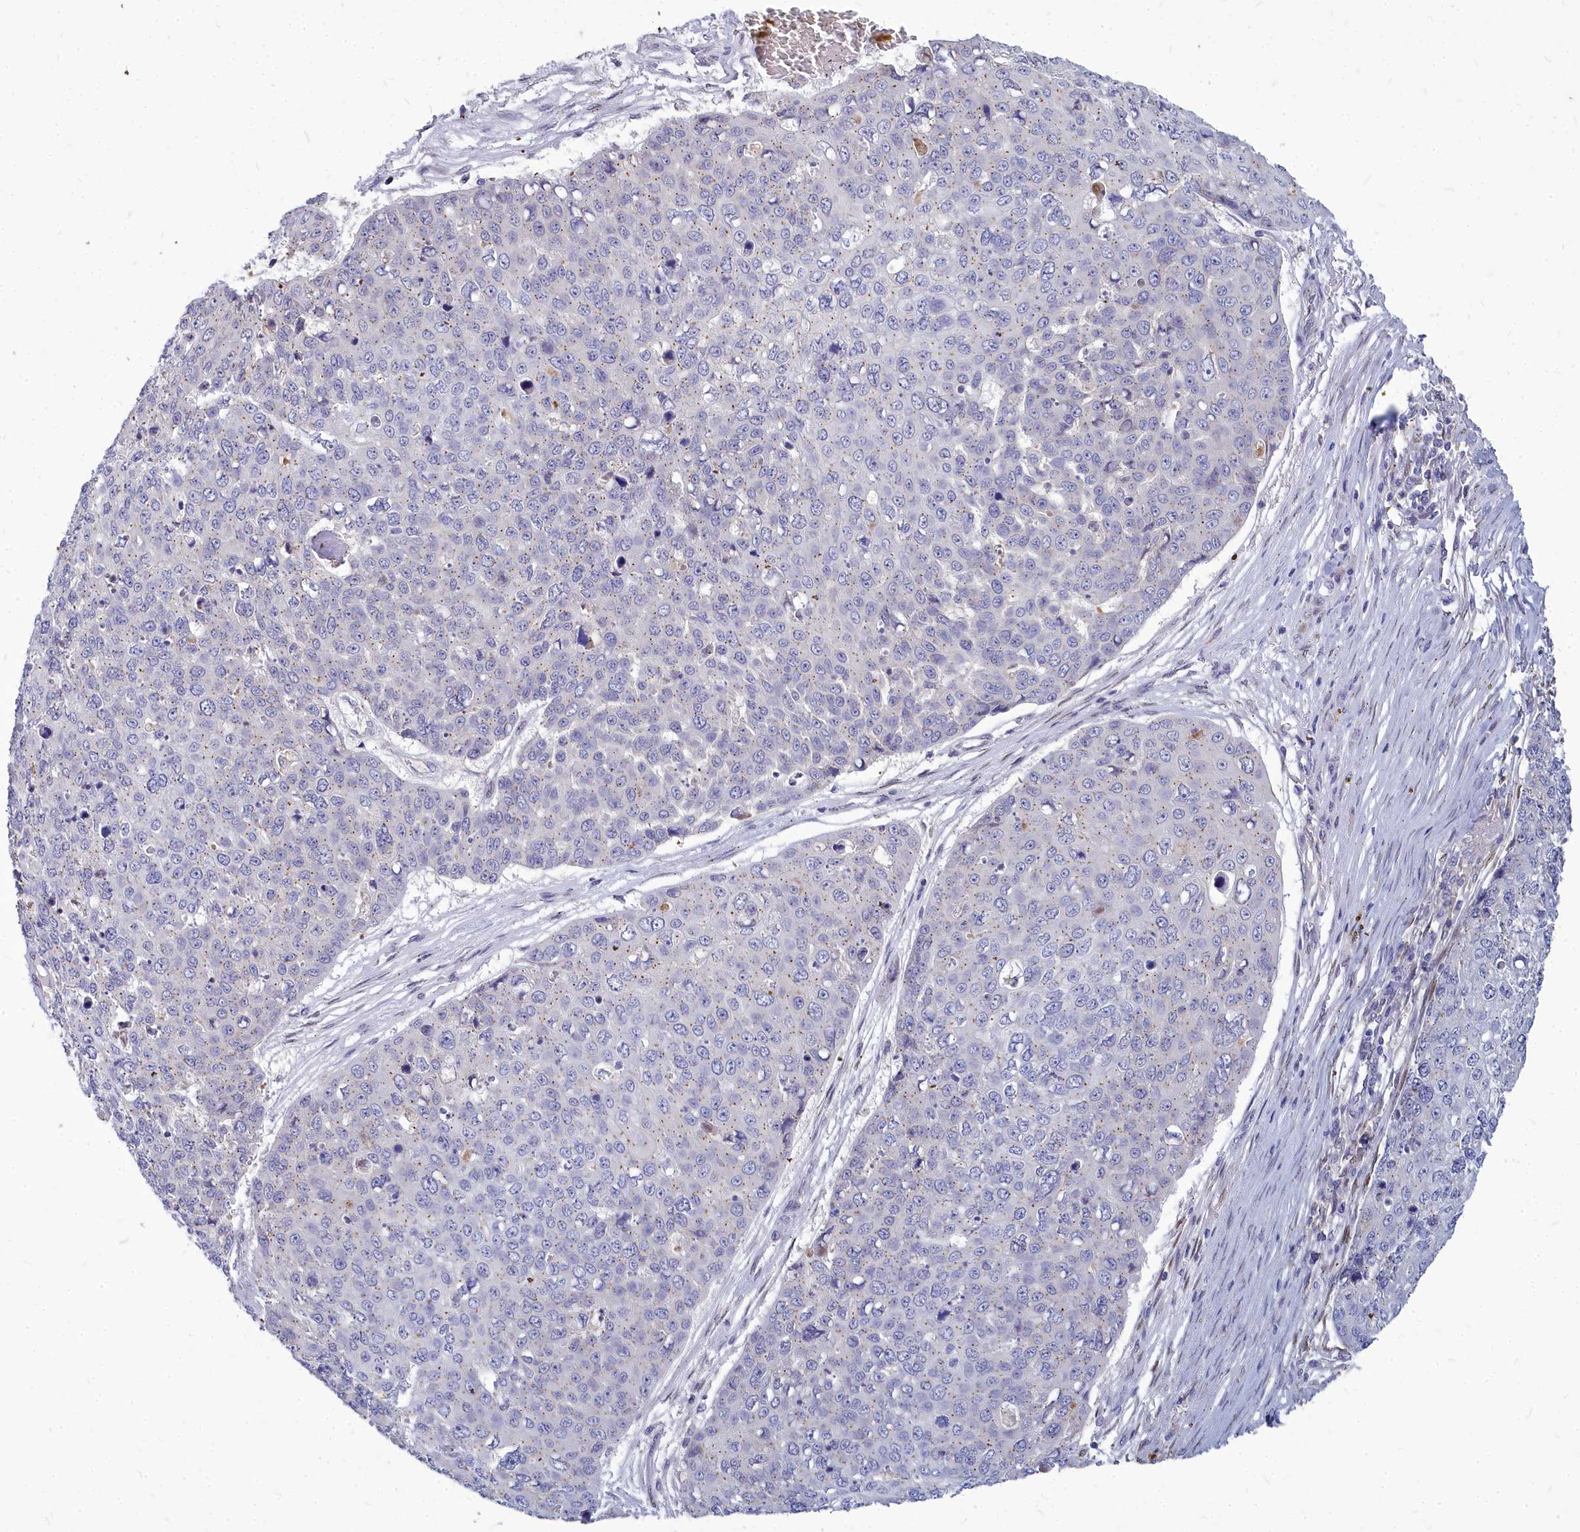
{"staining": {"intensity": "weak", "quantity": "25%-75%", "location": "cytoplasmic/membranous"}, "tissue": "skin cancer", "cell_type": "Tumor cells", "image_type": "cancer", "snomed": [{"axis": "morphology", "description": "Squamous cell carcinoma, NOS"}, {"axis": "topography", "description": "Skin"}], "caption": "Immunohistochemical staining of human skin cancer shows weak cytoplasmic/membranous protein positivity in approximately 25%-75% of tumor cells.", "gene": "NOXA1", "patient": {"sex": "male", "age": 71}}